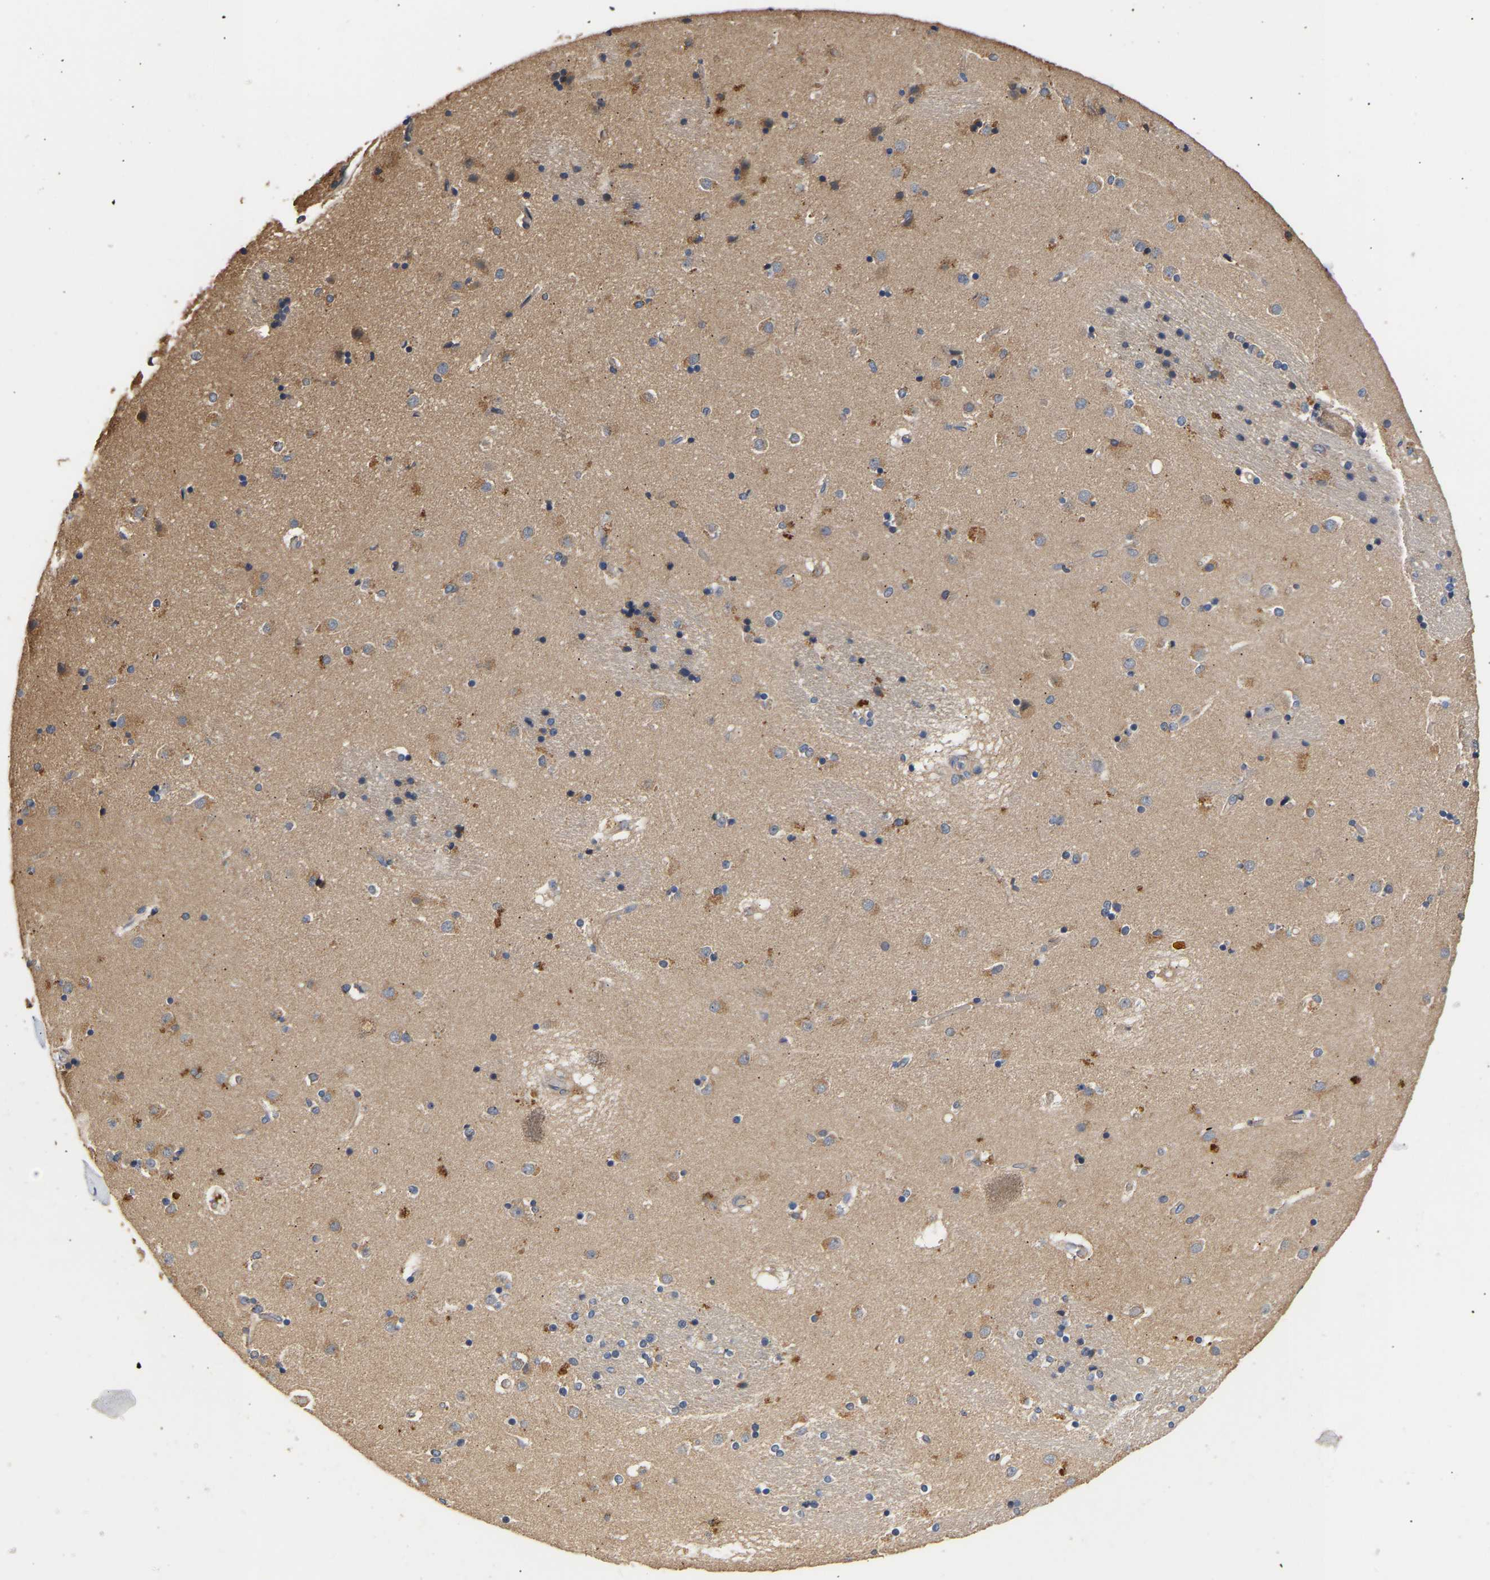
{"staining": {"intensity": "moderate", "quantity": "<25%", "location": "cytoplasmic/membranous"}, "tissue": "caudate", "cell_type": "Glial cells", "image_type": "normal", "snomed": [{"axis": "morphology", "description": "Normal tissue, NOS"}, {"axis": "topography", "description": "Lateral ventricle wall"}], "caption": "Immunohistochemistry (IHC) photomicrograph of benign caudate: human caudate stained using IHC exhibits low levels of moderate protein expression localized specifically in the cytoplasmic/membranous of glial cells, appearing as a cytoplasmic/membranous brown color.", "gene": "LRBA", "patient": {"sex": "male", "age": 70}}